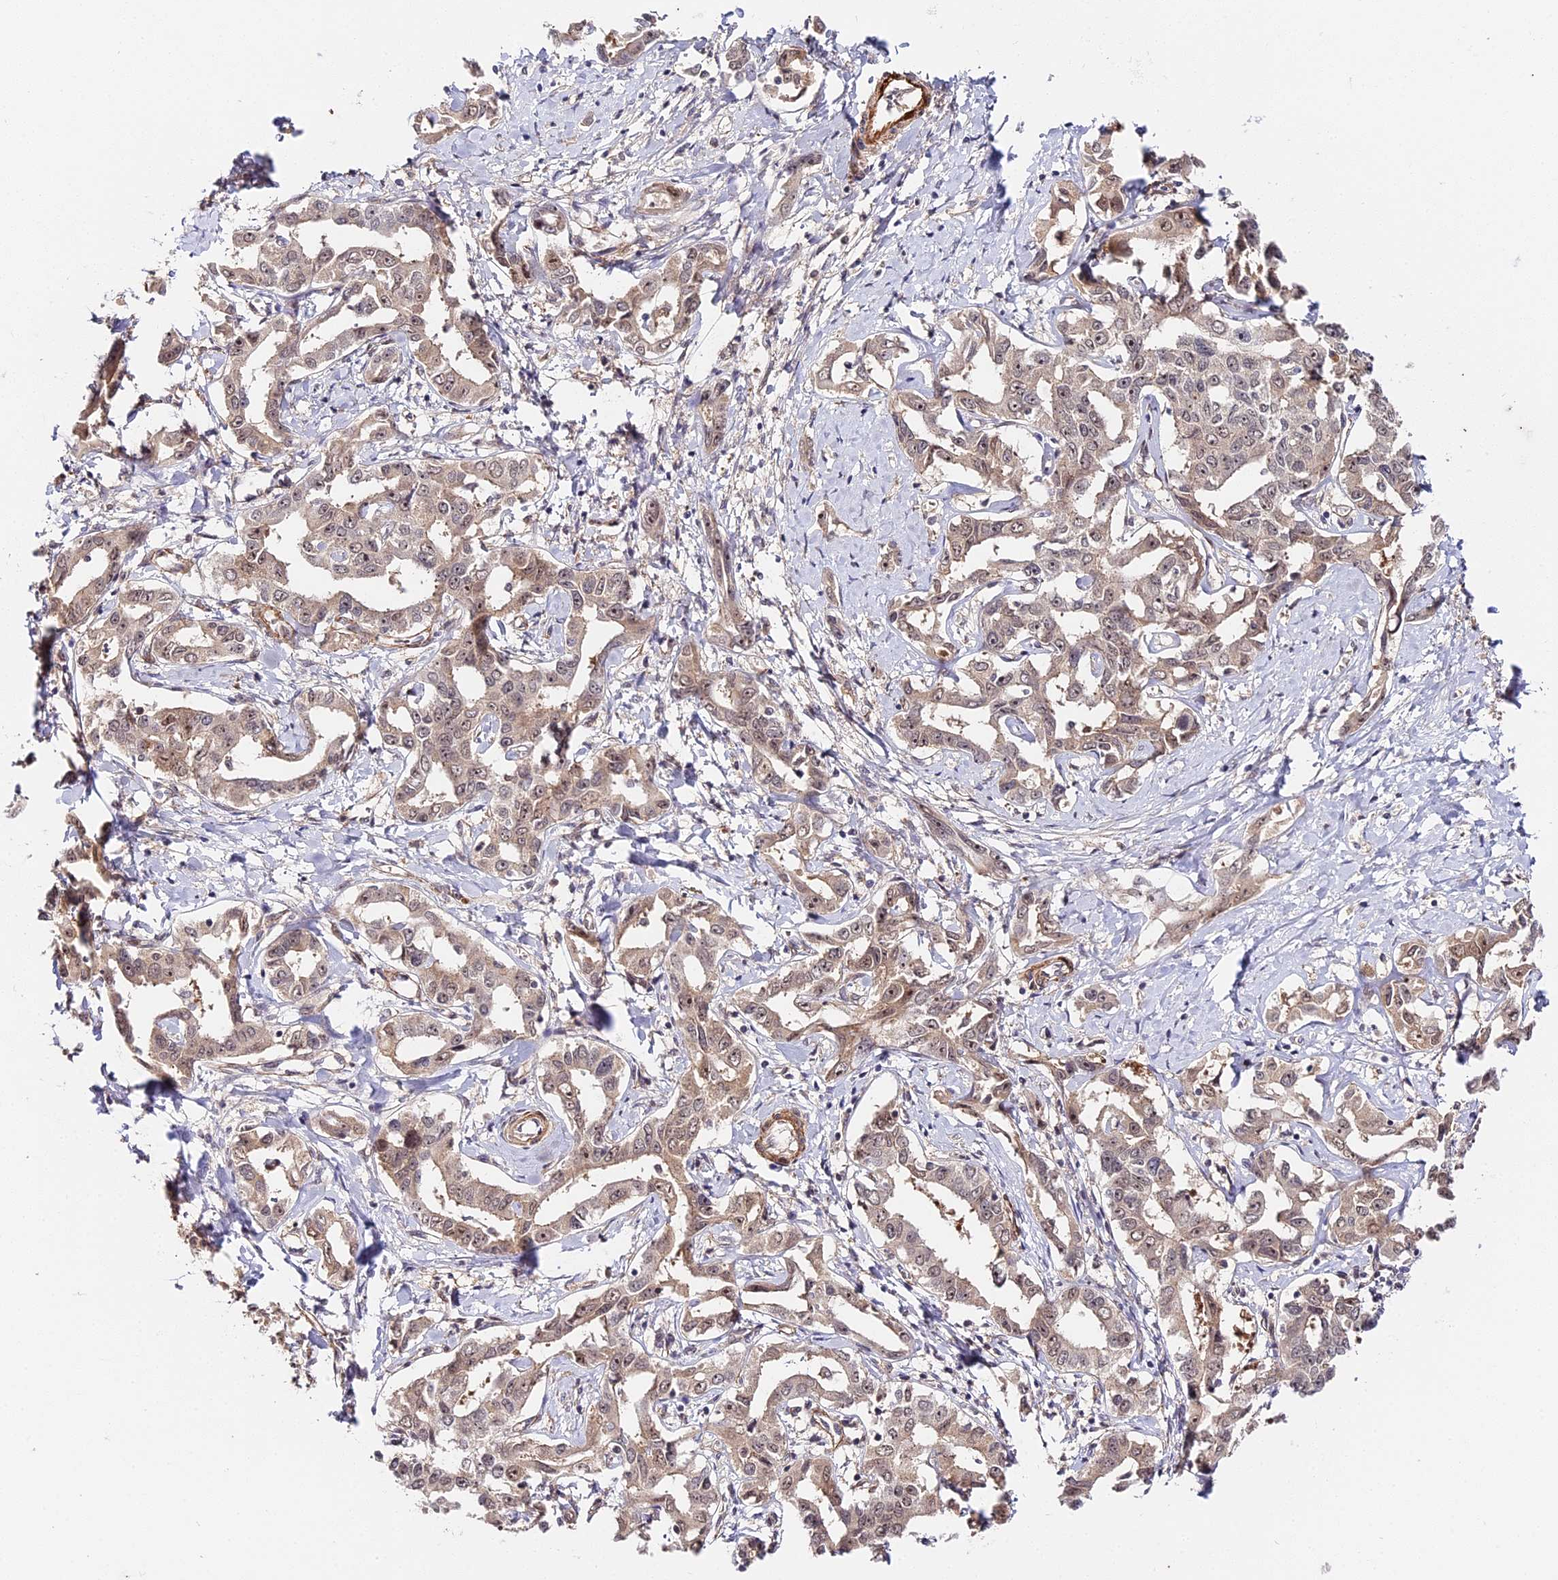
{"staining": {"intensity": "weak", "quantity": "25%-75%", "location": "cytoplasmic/membranous,nuclear"}, "tissue": "liver cancer", "cell_type": "Tumor cells", "image_type": "cancer", "snomed": [{"axis": "morphology", "description": "Cholangiocarcinoma"}, {"axis": "topography", "description": "Liver"}], "caption": "IHC (DAB) staining of liver cholangiocarcinoma demonstrates weak cytoplasmic/membranous and nuclear protein staining in approximately 25%-75% of tumor cells.", "gene": "IMPACT", "patient": {"sex": "male", "age": 59}}